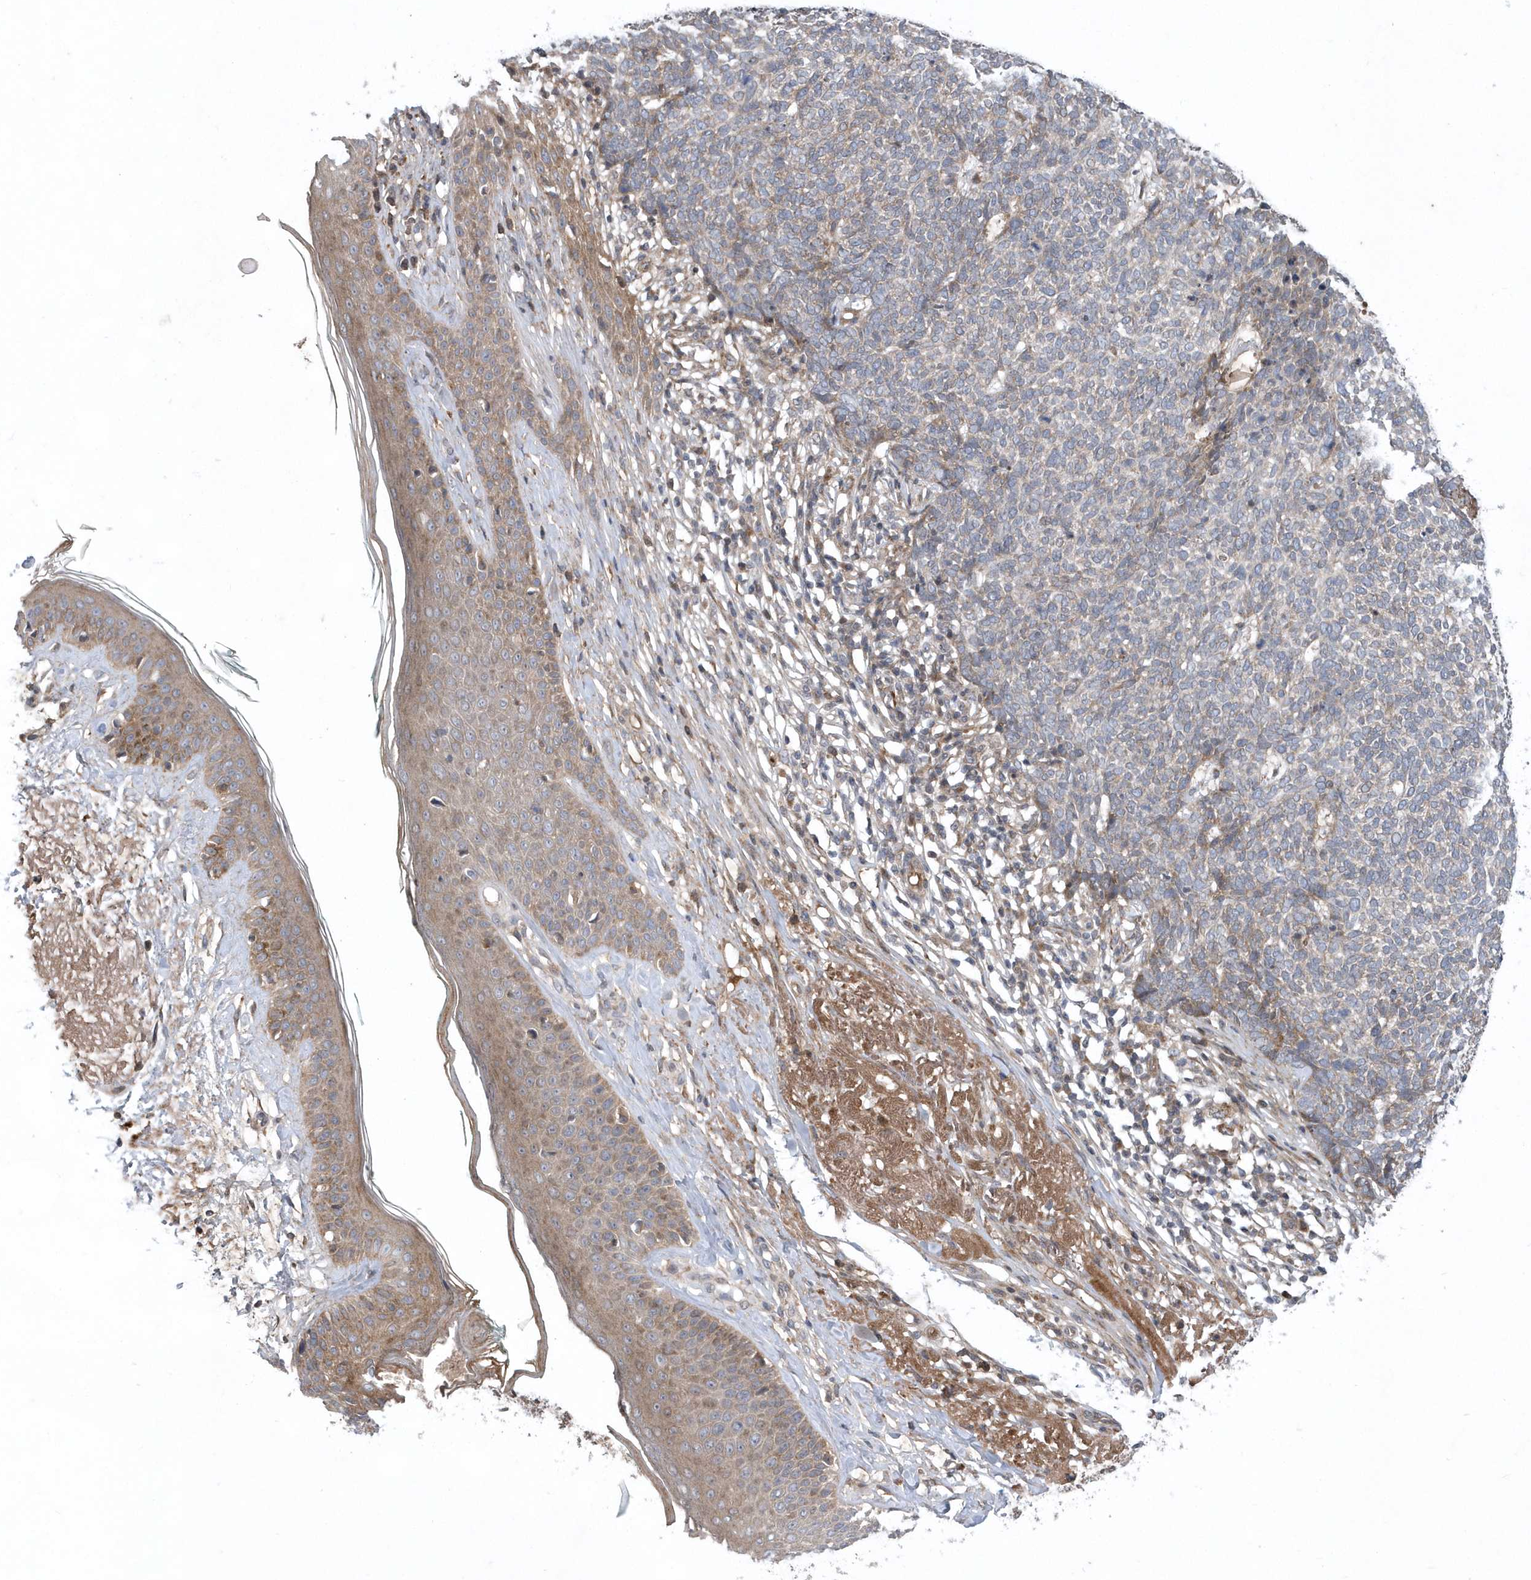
{"staining": {"intensity": "negative", "quantity": "none", "location": "none"}, "tissue": "skin cancer", "cell_type": "Tumor cells", "image_type": "cancer", "snomed": [{"axis": "morphology", "description": "Basal cell carcinoma"}, {"axis": "topography", "description": "Skin"}], "caption": "Tumor cells show no significant positivity in skin cancer (basal cell carcinoma). (Brightfield microscopy of DAB immunohistochemistry (IHC) at high magnification).", "gene": "HMGCS1", "patient": {"sex": "female", "age": 84}}